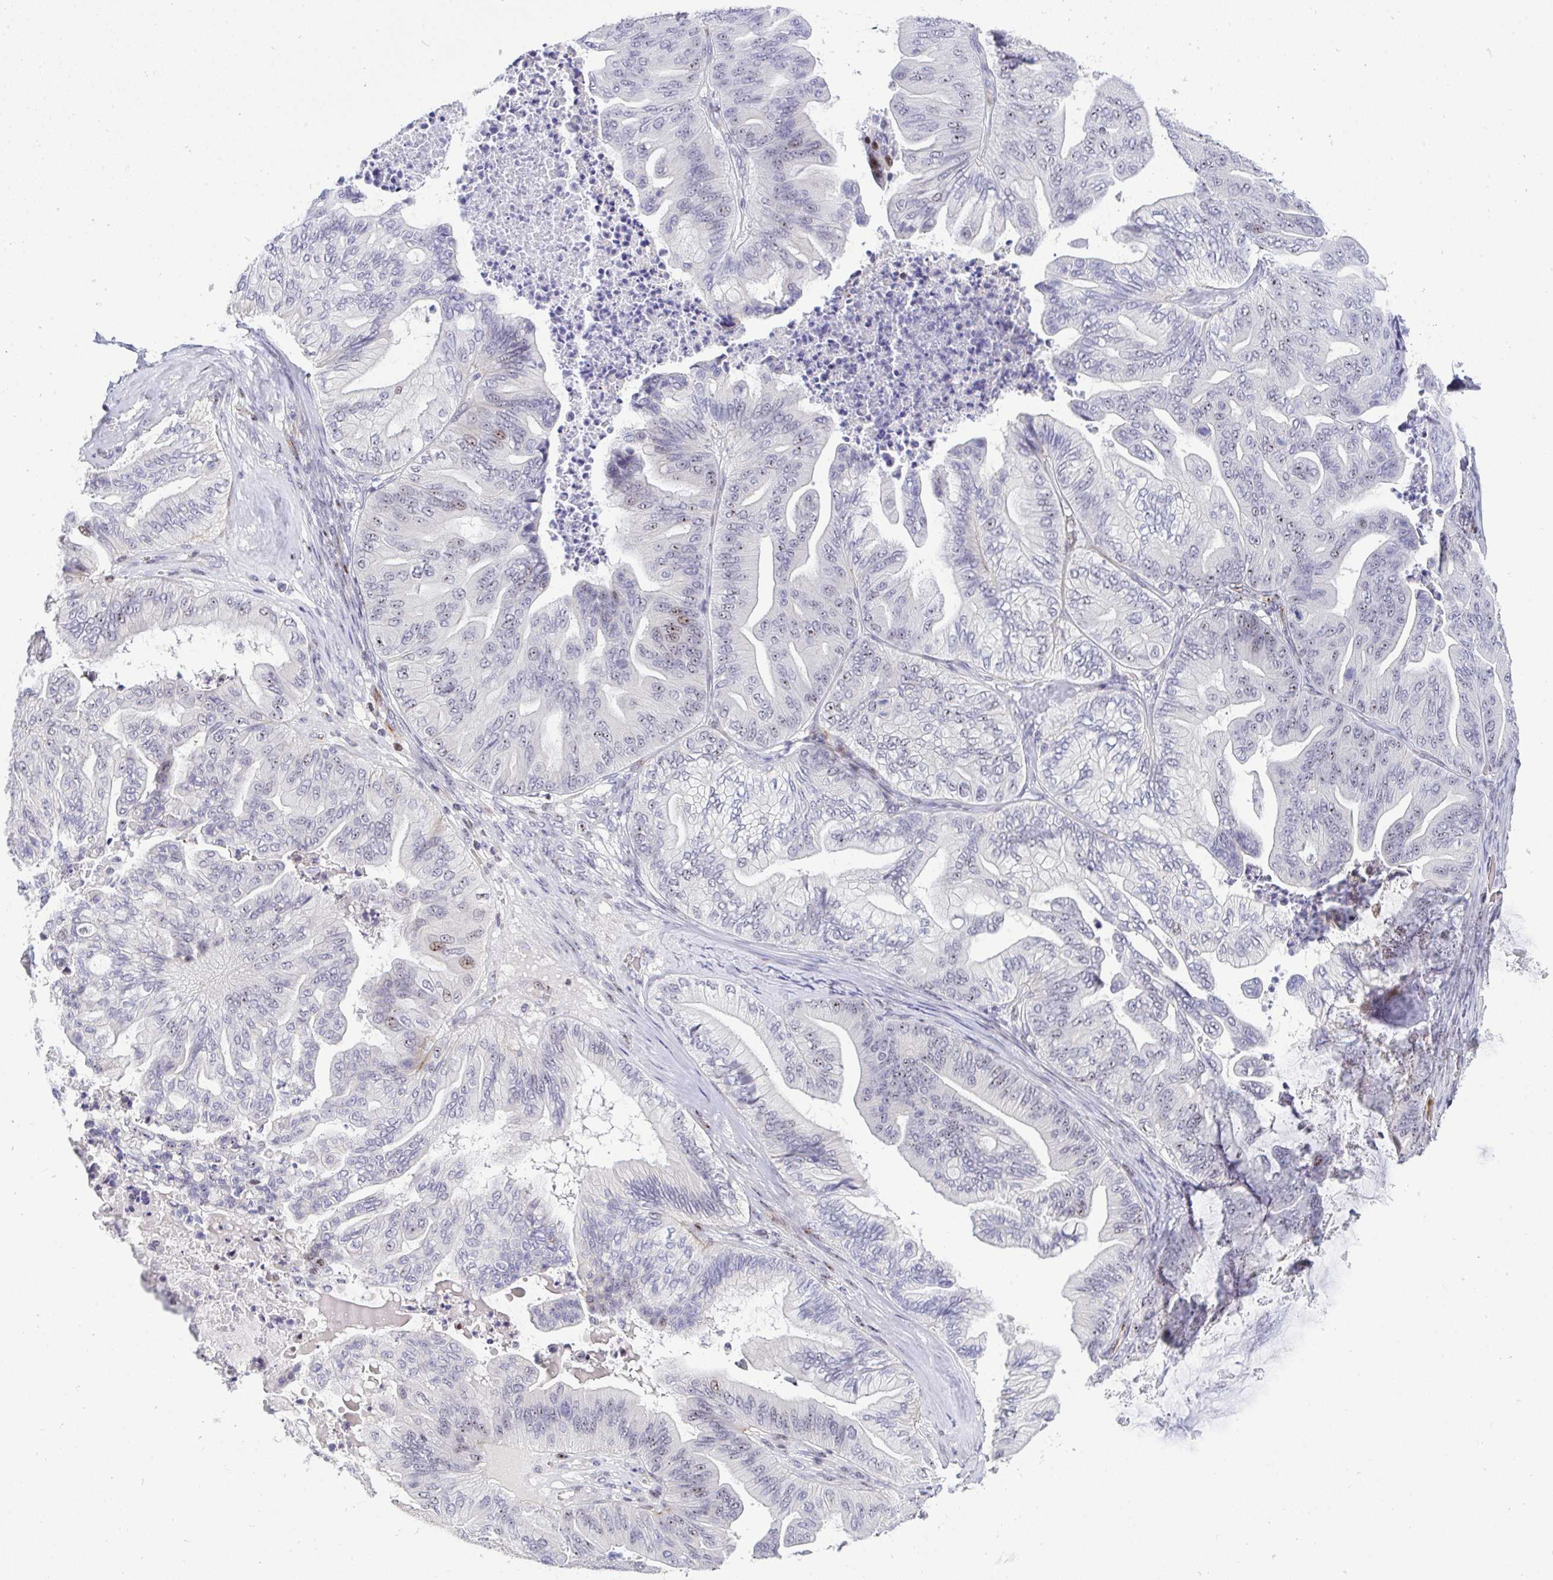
{"staining": {"intensity": "moderate", "quantity": "<25%", "location": "nuclear"}, "tissue": "ovarian cancer", "cell_type": "Tumor cells", "image_type": "cancer", "snomed": [{"axis": "morphology", "description": "Cystadenocarcinoma, mucinous, NOS"}, {"axis": "topography", "description": "Ovary"}], "caption": "This micrograph reveals IHC staining of ovarian mucinous cystadenocarcinoma, with low moderate nuclear positivity in about <25% of tumor cells.", "gene": "PLPPR3", "patient": {"sex": "female", "age": 67}}